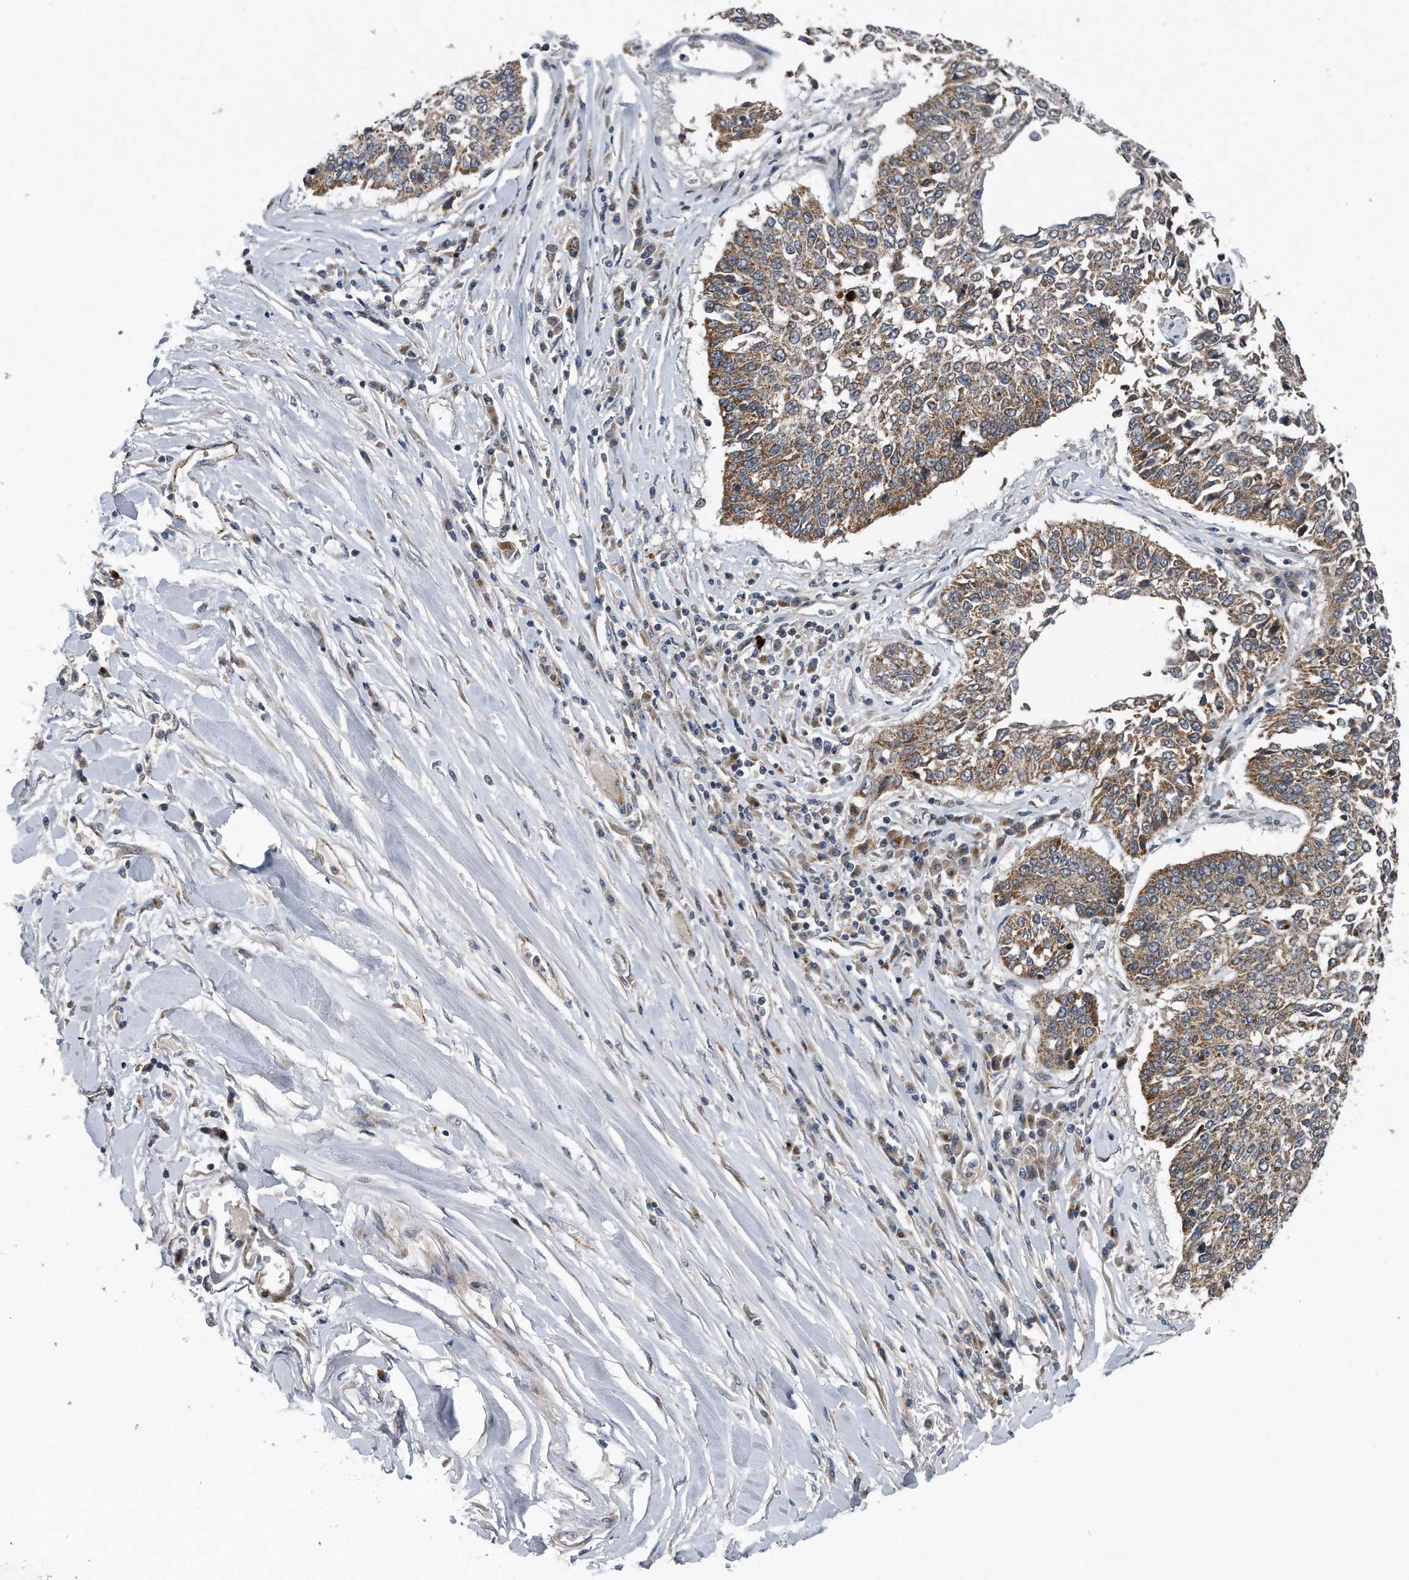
{"staining": {"intensity": "moderate", "quantity": "25%-75%", "location": "cytoplasmic/membranous"}, "tissue": "lung cancer", "cell_type": "Tumor cells", "image_type": "cancer", "snomed": [{"axis": "morphology", "description": "Normal tissue, NOS"}, {"axis": "morphology", "description": "Squamous cell carcinoma, NOS"}, {"axis": "topography", "description": "Cartilage tissue"}, {"axis": "topography", "description": "Lung"}, {"axis": "topography", "description": "Peripheral nerve tissue"}], "caption": "Human lung cancer (squamous cell carcinoma) stained with a brown dye exhibits moderate cytoplasmic/membranous positive positivity in approximately 25%-75% of tumor cells.", "gene": "LYRM4", "patient": {"sex": "female", "age": 49}}